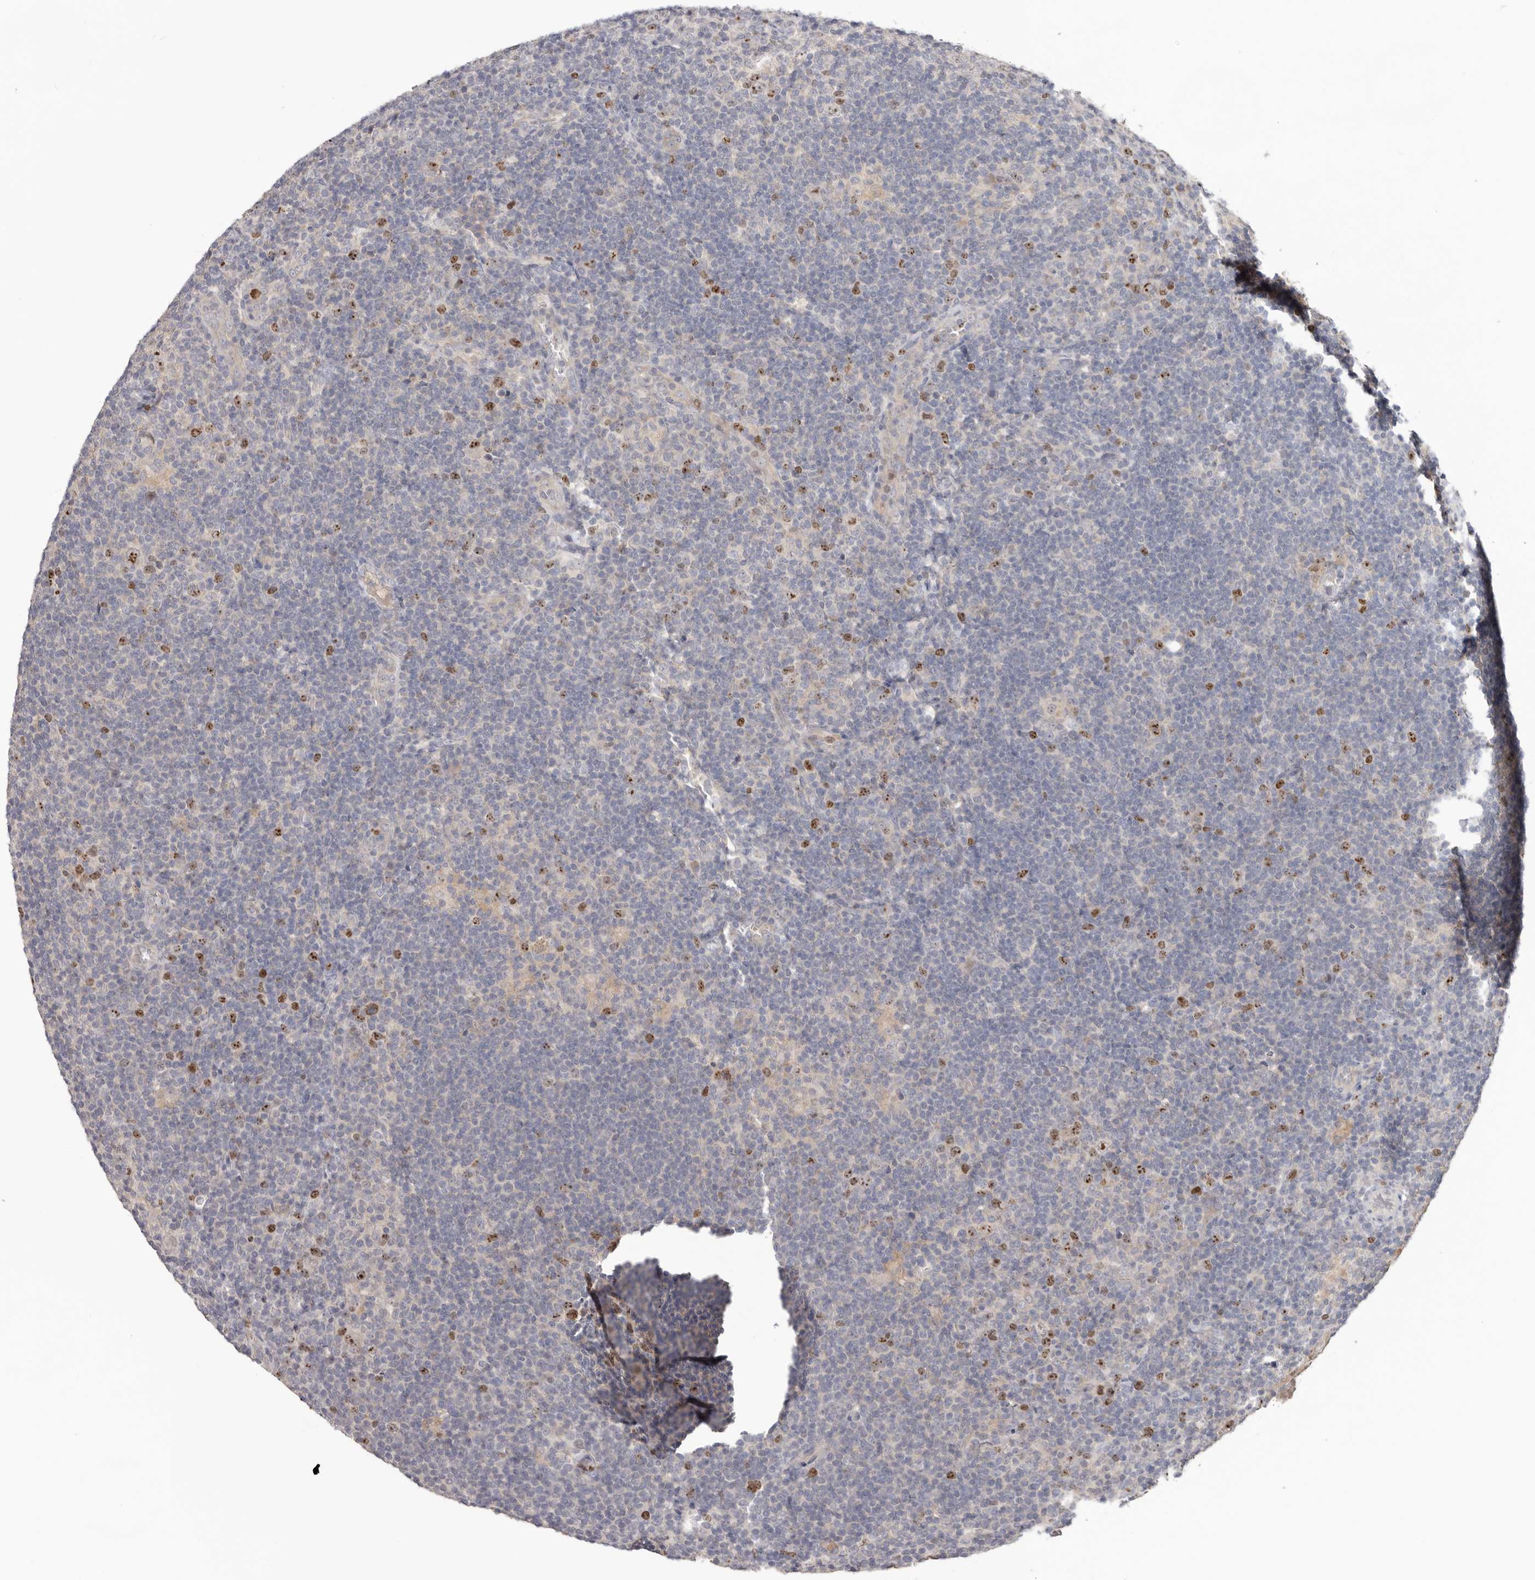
{"staining": {"intensity": "negative", "quantity": "none", "location": "none"}, "tissue": "lymphoma", "cell_type": "Tumor cells", "image_type": "cancer", "snomed": [{"axis": "morphology", "description": "Hodgkin's disease, NOS"}, {"axis": "topography", "description": "Lymph node"}], "caption": "Human Hodgkin's disease stained for a protein using IHC displays no expression in tumor cells.", "gene": "CCDC190", "patient": {"sex": "female", "age": 57}}